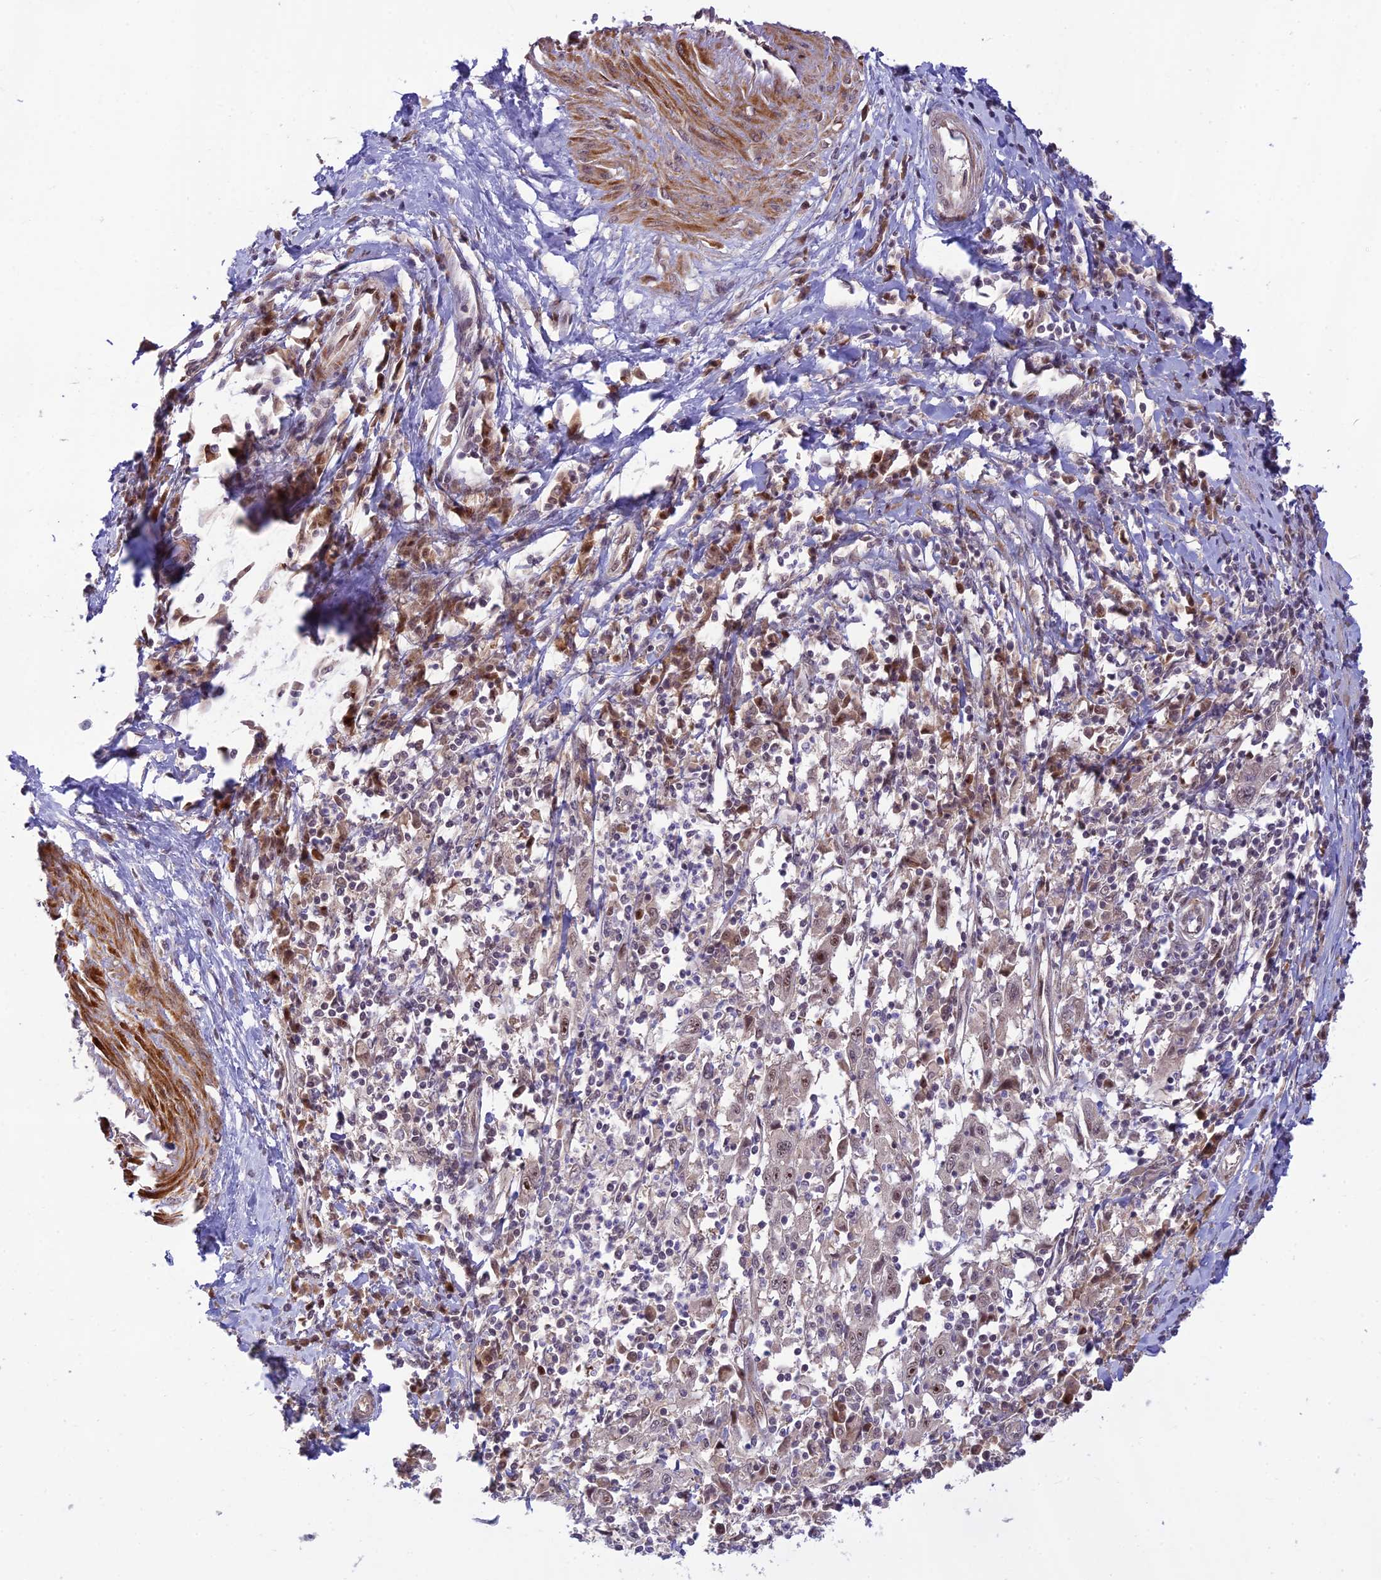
{"staining": {"intensity": "weak", "quantity": ">75%", "location": "nuclear"}, "tissue": "cervical cancer", "cell_type": "Tumor cells", "image_type": "cancer", "snomed": [{"axis": "morphology", "description": "Squamous cell carcinoma, NOS"}, {"axis": "topography", "description": "Cervix"}], "caption": "DAB immunohistochemical staining of human cervical cancer exhibits weak nuclear protein positivity in approximately >75% of tumor cells.", "gene": "ASPDH", "patient": {"sex": "female", "age": 46}}